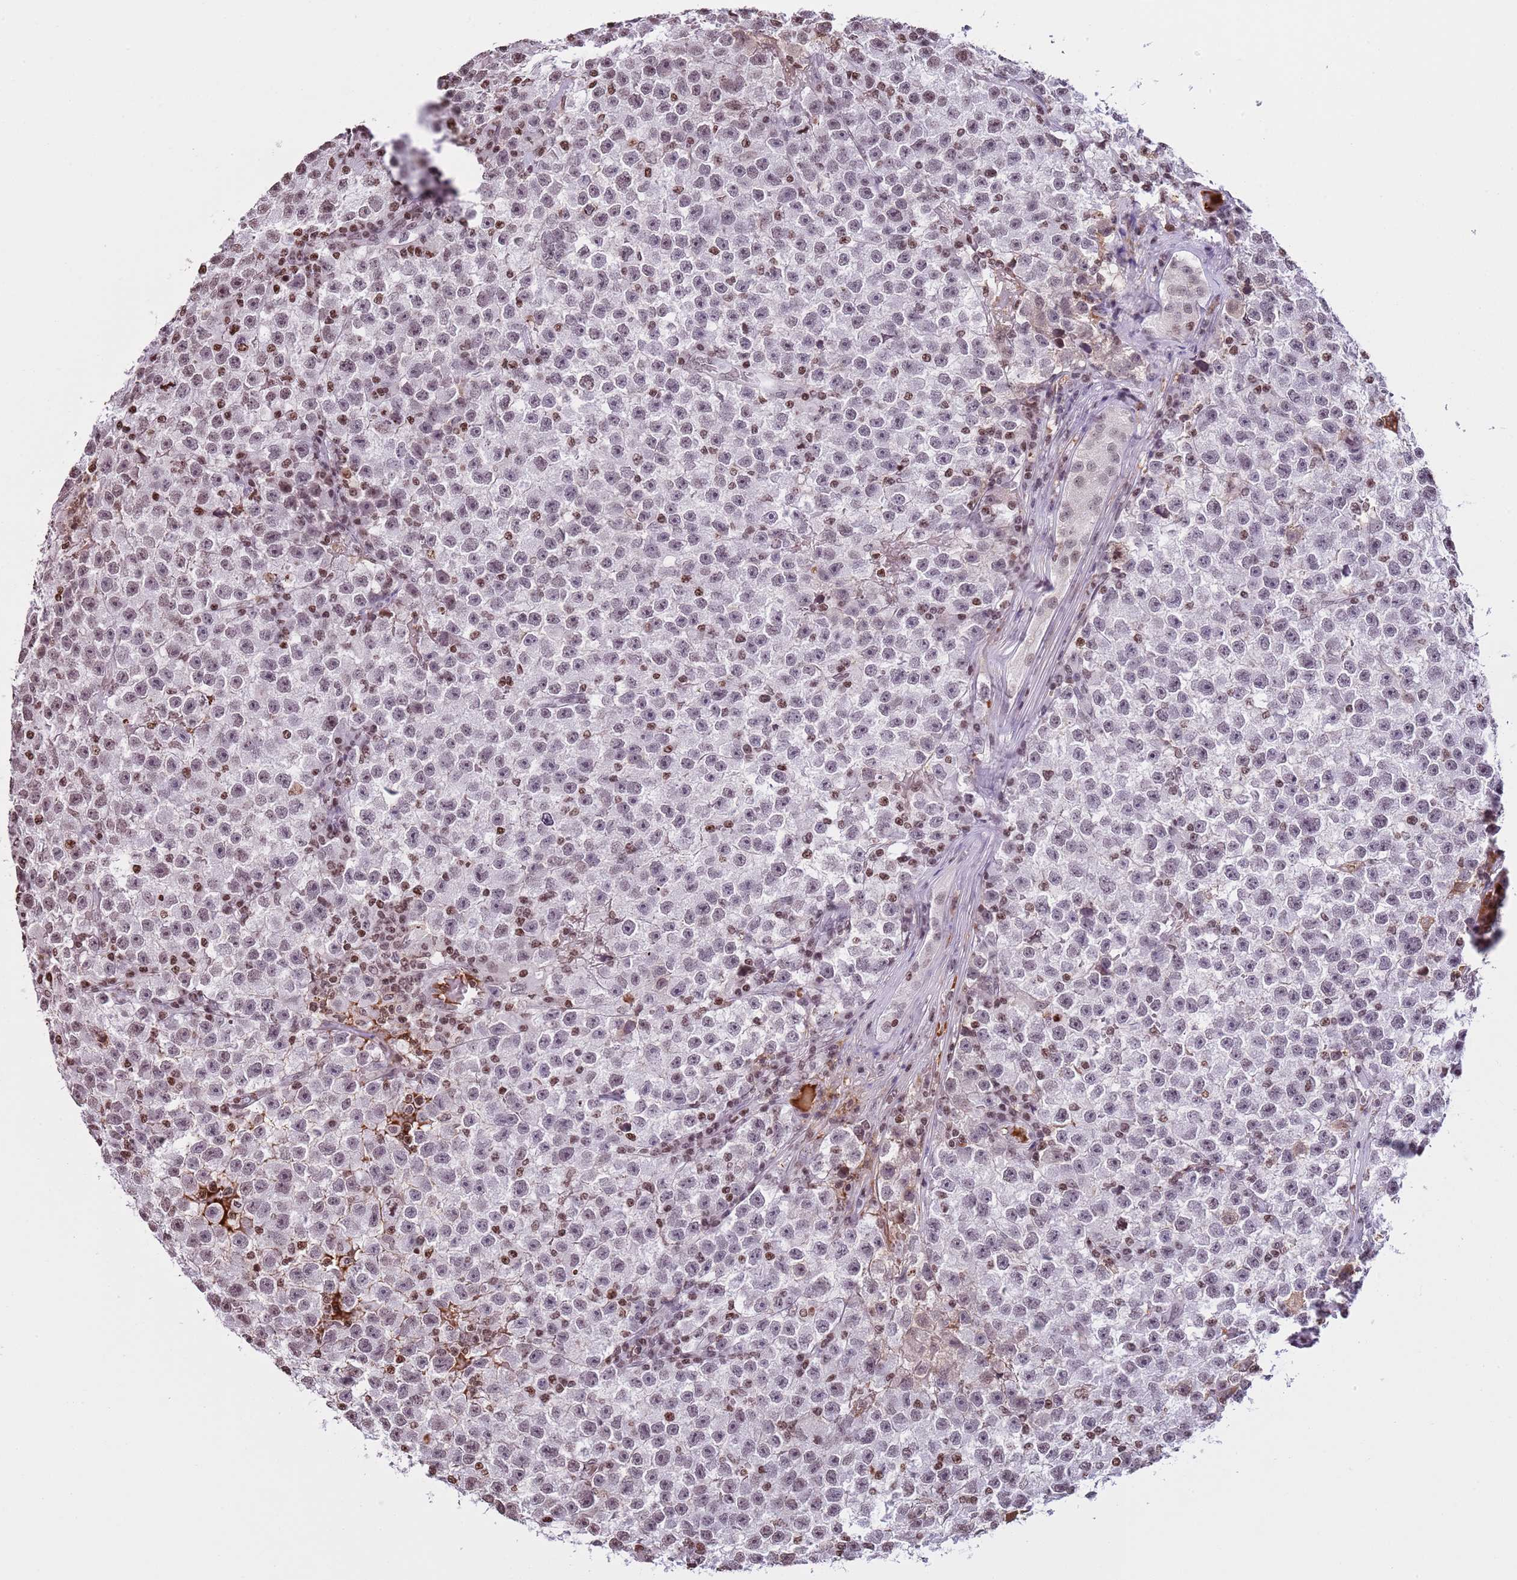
{"staining": {"intensity": "weak", "quantity": "<25%", "location": "nuclear"}, "tissue": "testis cancer", "cell_type": "Tumor cells", "image_type": "cancer", "snomed": [{"axis": "morphology", "description": "Seminoma, NOS"}, {"axis": "topography", "description": "Testis"}], "caption": "Immunohistochemistry micrograph of seminoma (testis) stained for a protein (brown), which displays no positivity in tumor cells.", "gene": "KPNA3", "patient": {"sex": "male", "age": 22}}